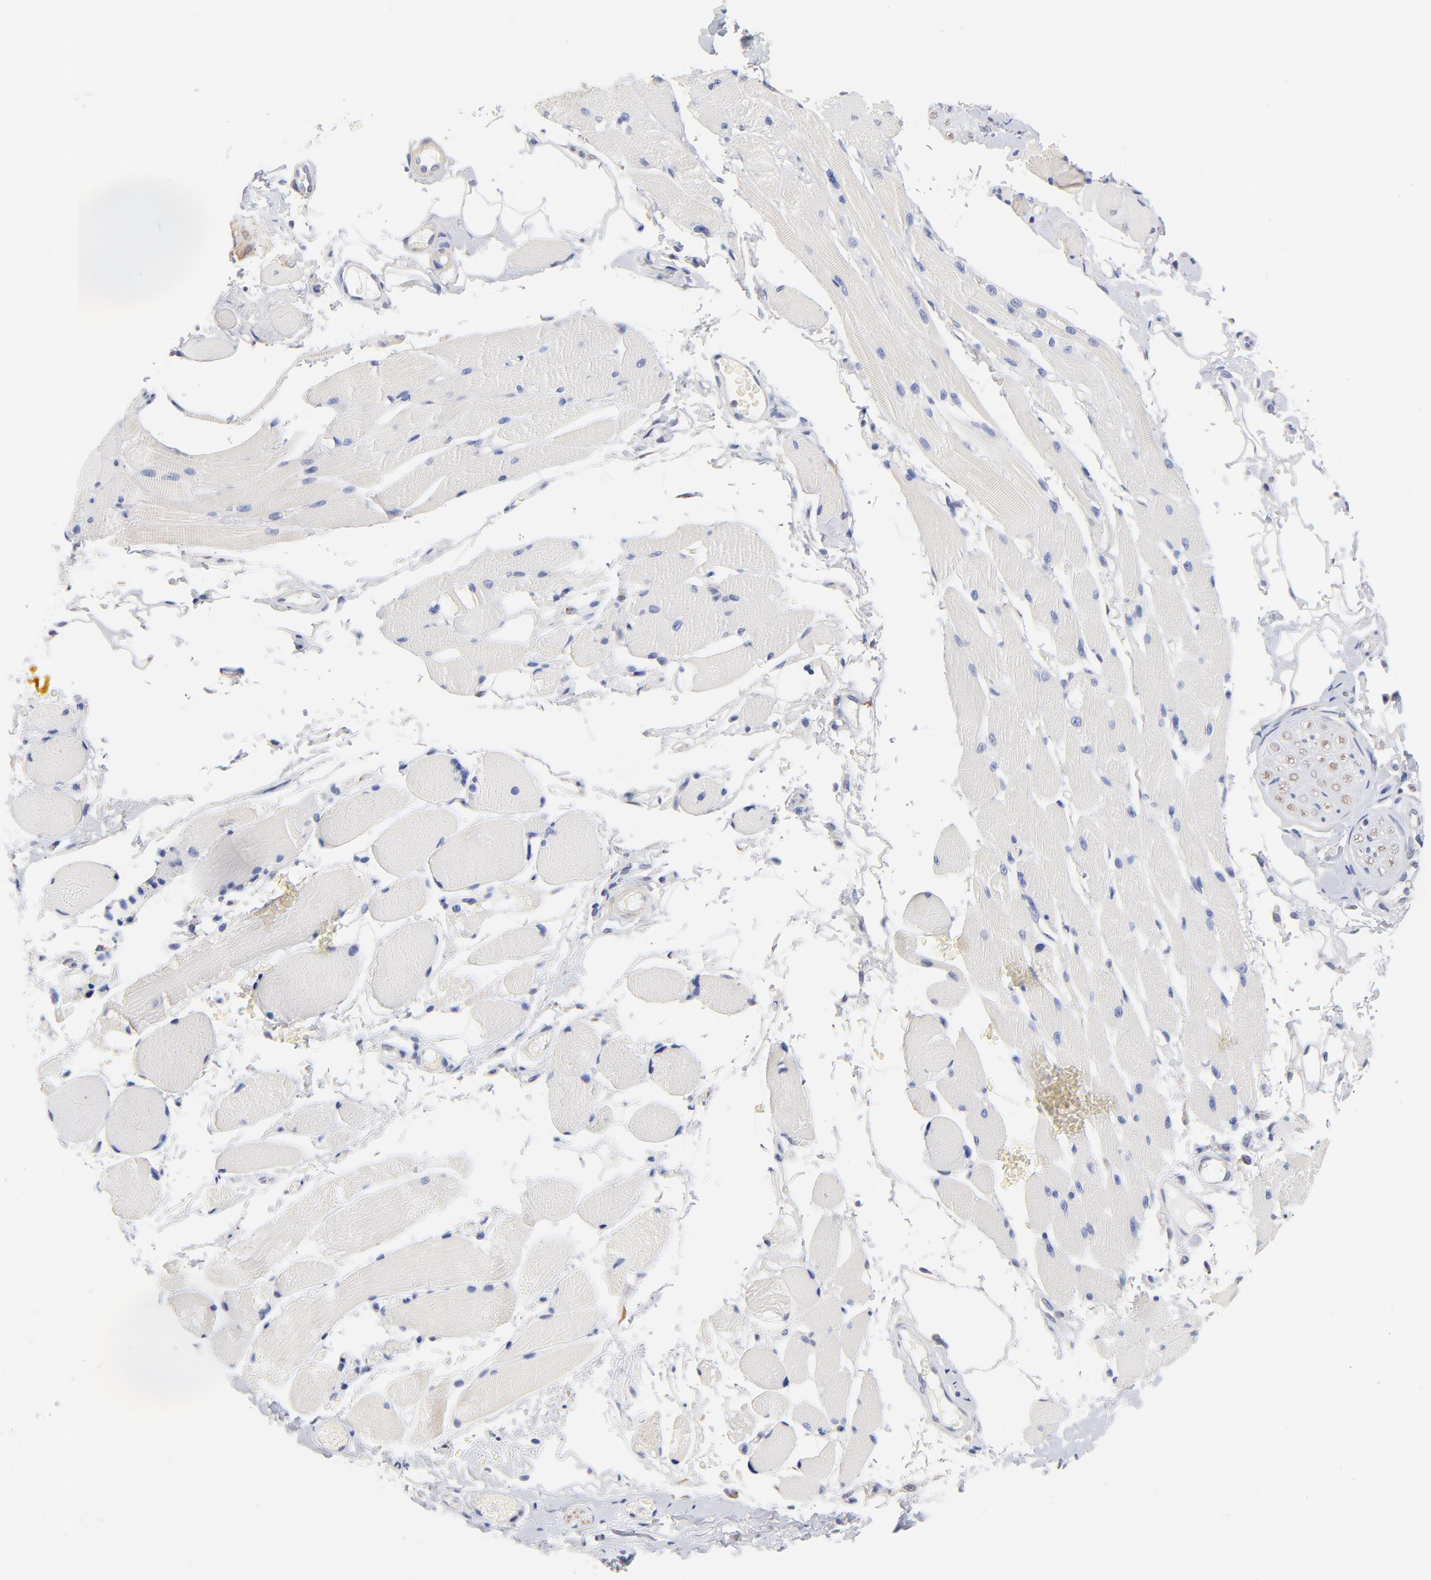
{"staining": {"intensity": "negative", "quantity": "none", "location": "none"}, "tissue": "adipose tissue", "cell_type": "Adipocytes", "image_type": "normal", "snomed": [{"axis": "morphology", "description": "Normal tissue, NOS"}, {"axis": "morphology", "description": "Squamous cell carcinoma, NOS"}, {"axis": "topography", "description": "Skeletal muscle"}, {"axis": "topography", "description": "Soft tissue"}, {"axis": "topography", "description": "Oral tissue"}], "caption": "Normal adipose tissue was stained to show a protein in brown. There is no significant positivity in adipocytes. (DAB (3,3'-diaminobenzidine) immunohistochemistry (IHC) visualized using brightfield microscopy, high magnification).", "gene": "TWNK", "patient": {"sex": "male", "age": 54}}